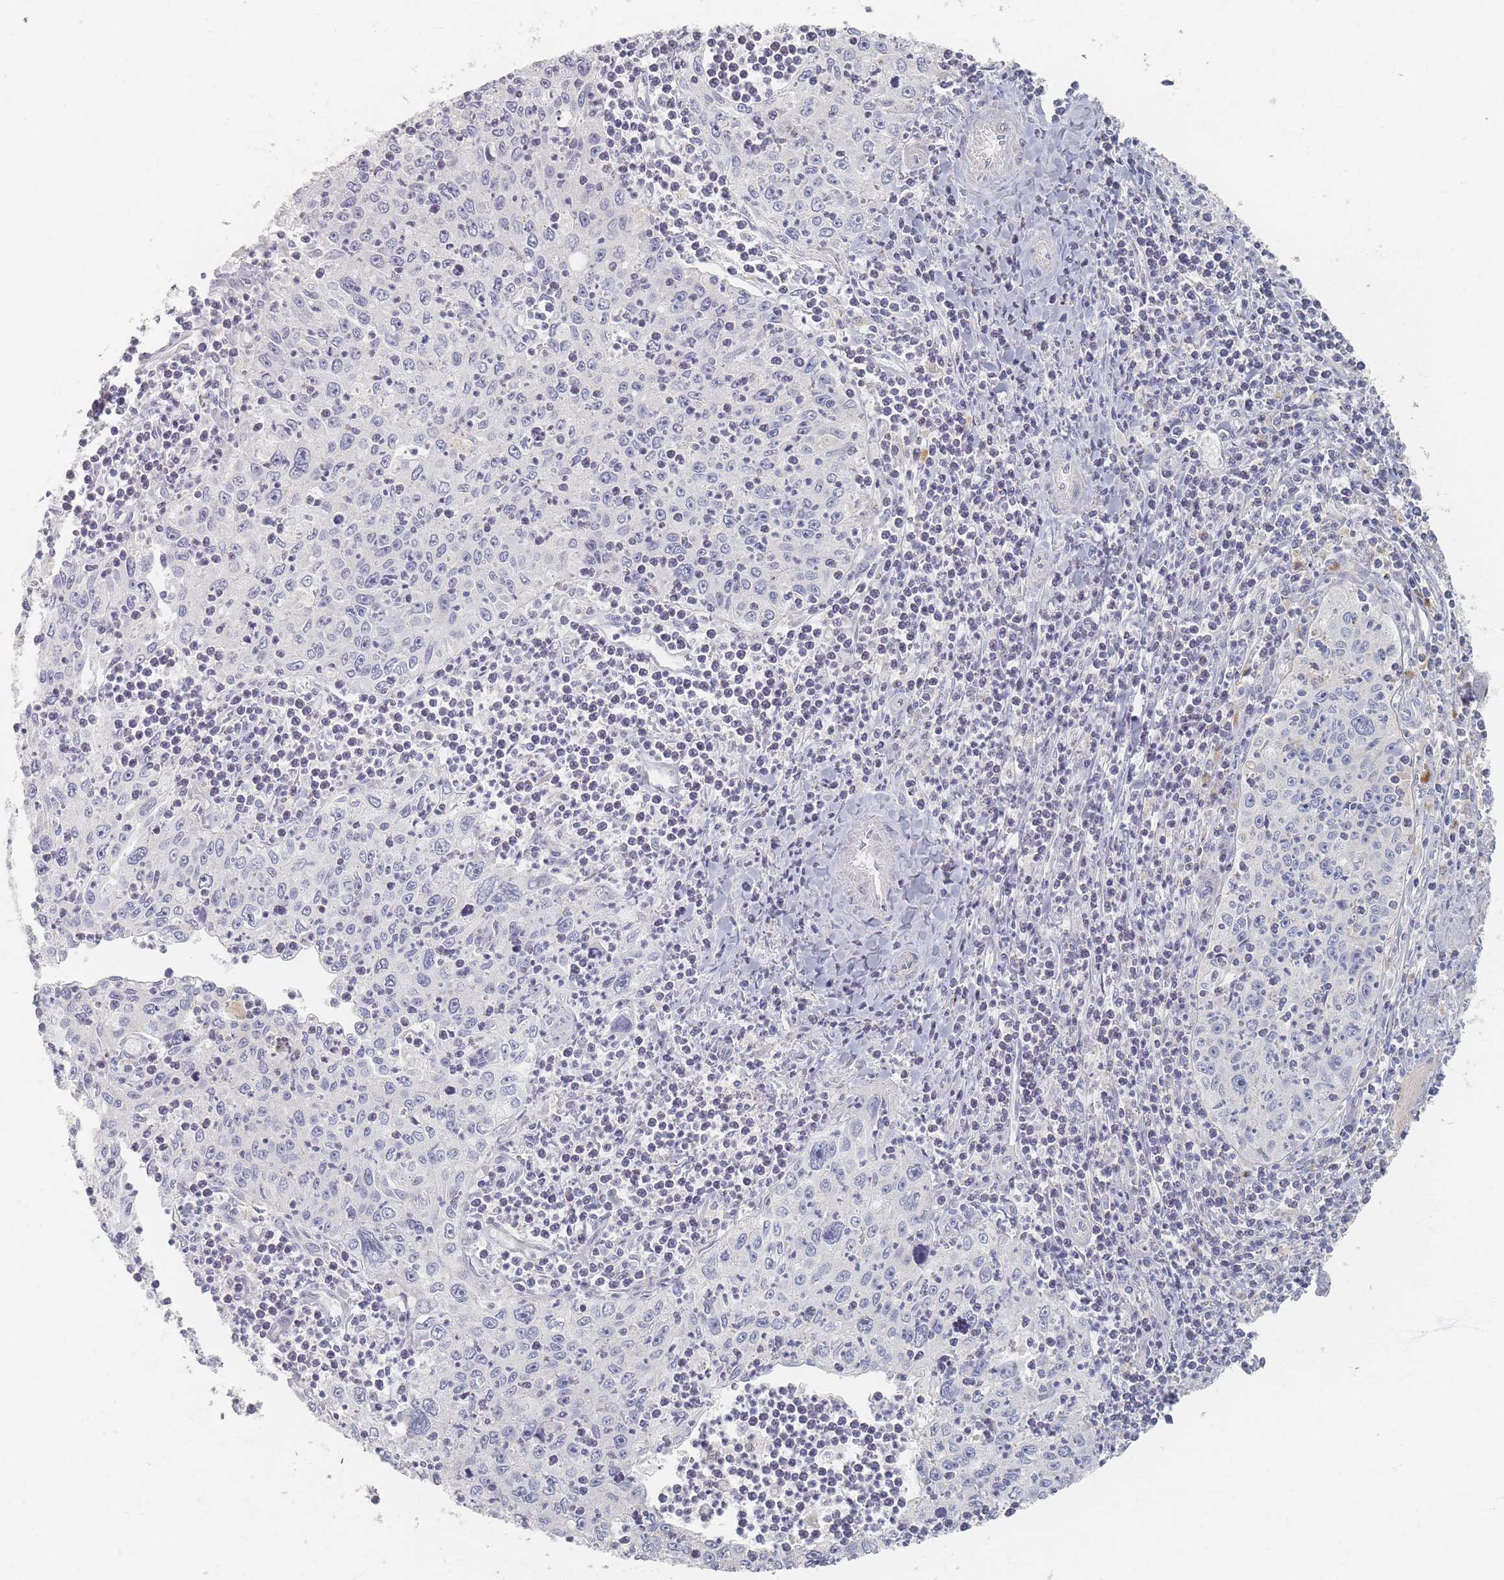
{"staining": {"intensity": "negative", "quantity": "none", "location": "none"}, "tissue": "cervical cancer", "cell_type": "Tumor cells", "image_type": "cancer", "snomed": [{"axis": "morphology", "description": "Squamous cell carcinoma, NOS"}, {"axis": "topography", "description": "Cervix"}], "caption": "This photomicrograph is of cervical squamous cell carcinoma stained with immunohistochemistry to label a protein in brown with the nuclei are counter-stained blue. There is no expression in tumor cells.", "gene": "SLC2A11", "patient": {"sex": "female", "age": 30}}